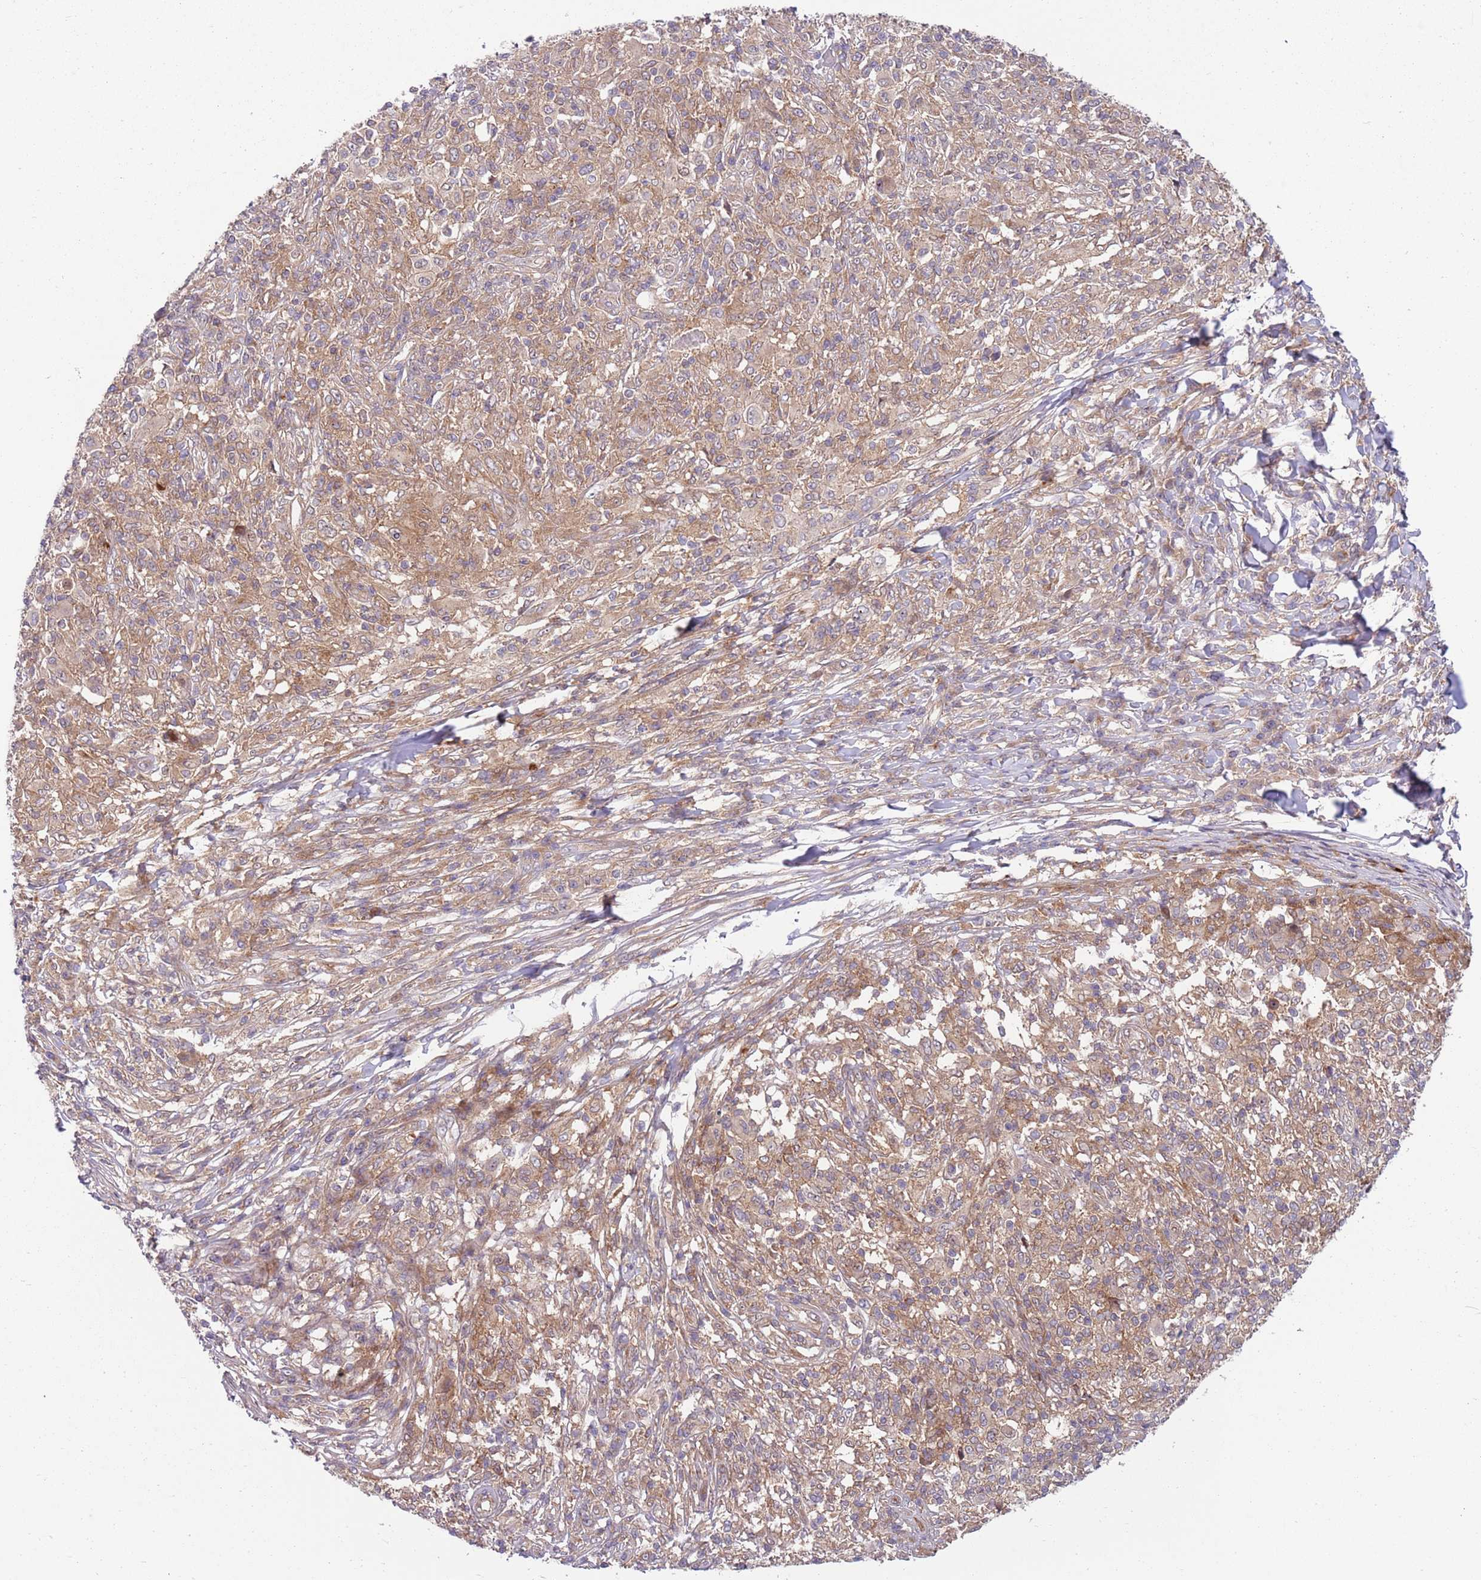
{"staining": {"intensity": "moderate", "quantity": "25%-75%", "location": "cytoplasmic/membranous"}, "tissue": "melanoma", "cell_type": "Tumor cells", "image_type": "cancer", "snomed": [{"axis": "morphology", "description": "Malignant melanoma, NOS"}, {"axis": "topography", "description": "Skin"}], "caption": "Tumor cells reveal medium levels of moderate cytoplasmic/membranous positivity in about 25%-75% of cells in melanoma.", "gene": "GGA1", "patient": {"sex": "male", "age": 66}}